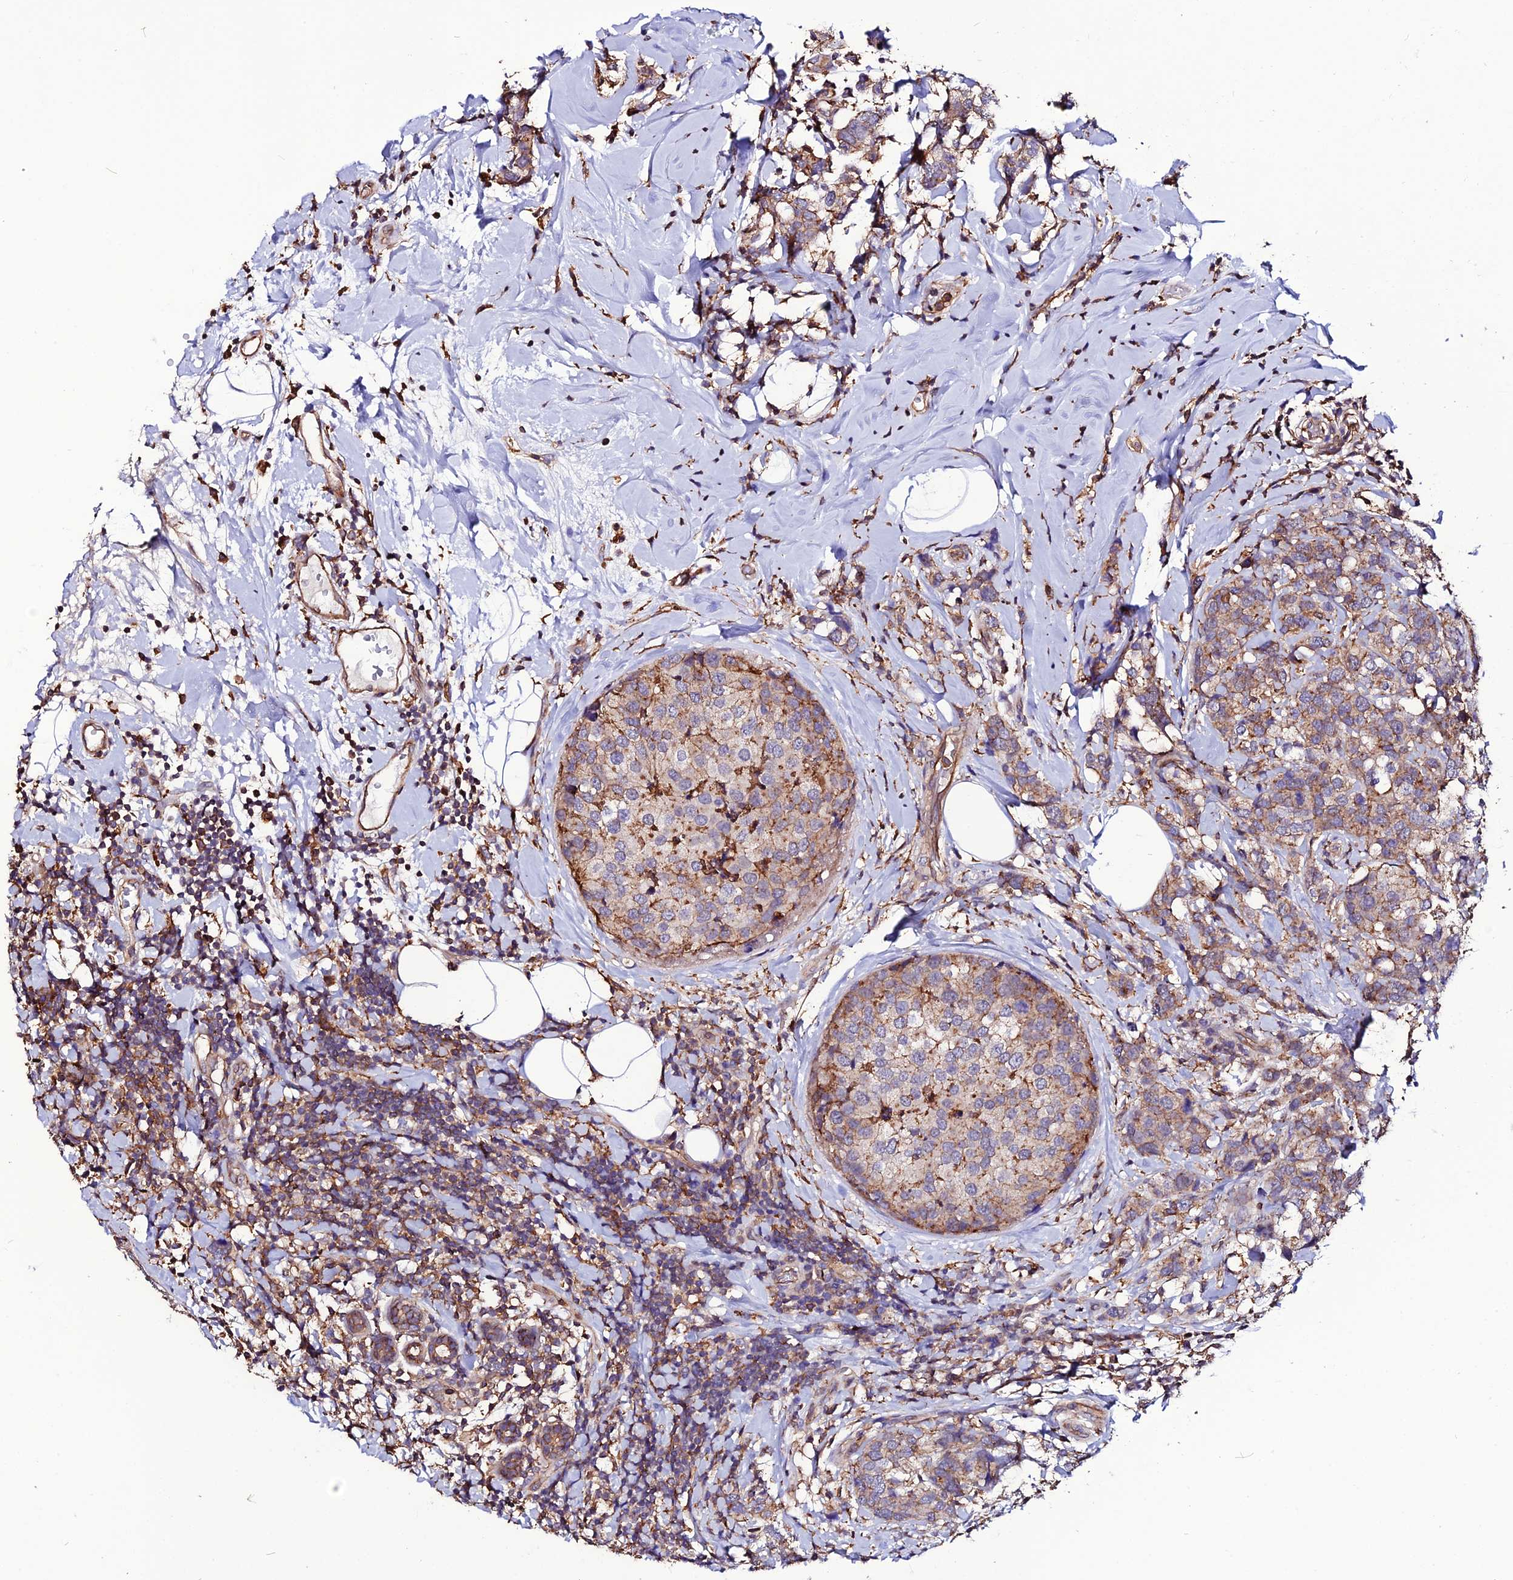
{"staining": {"intensity": "moderate", "quantity": "25%-75%", "location": "cytoplasmic/membranous"}, "tissue": "breast cancer", "cell_type": "Tumor cells", "image_type": "cancer", "snomed": [{"axis": "morphology", "description": "Lobular carcinoma"}, {"axis": "topography", "description": "Breast"}], "caption": "Immunohistochemistry (IHC) photomicrograph of human lobular carcinoma (breast) stained for a protein (brown), which displays medium levels of moderate cytoplasmic/membranous expression in about 25%-75% of tumor cells.", "gene": "USP17L15", "patient": {"sex": "female", "age": 59}}